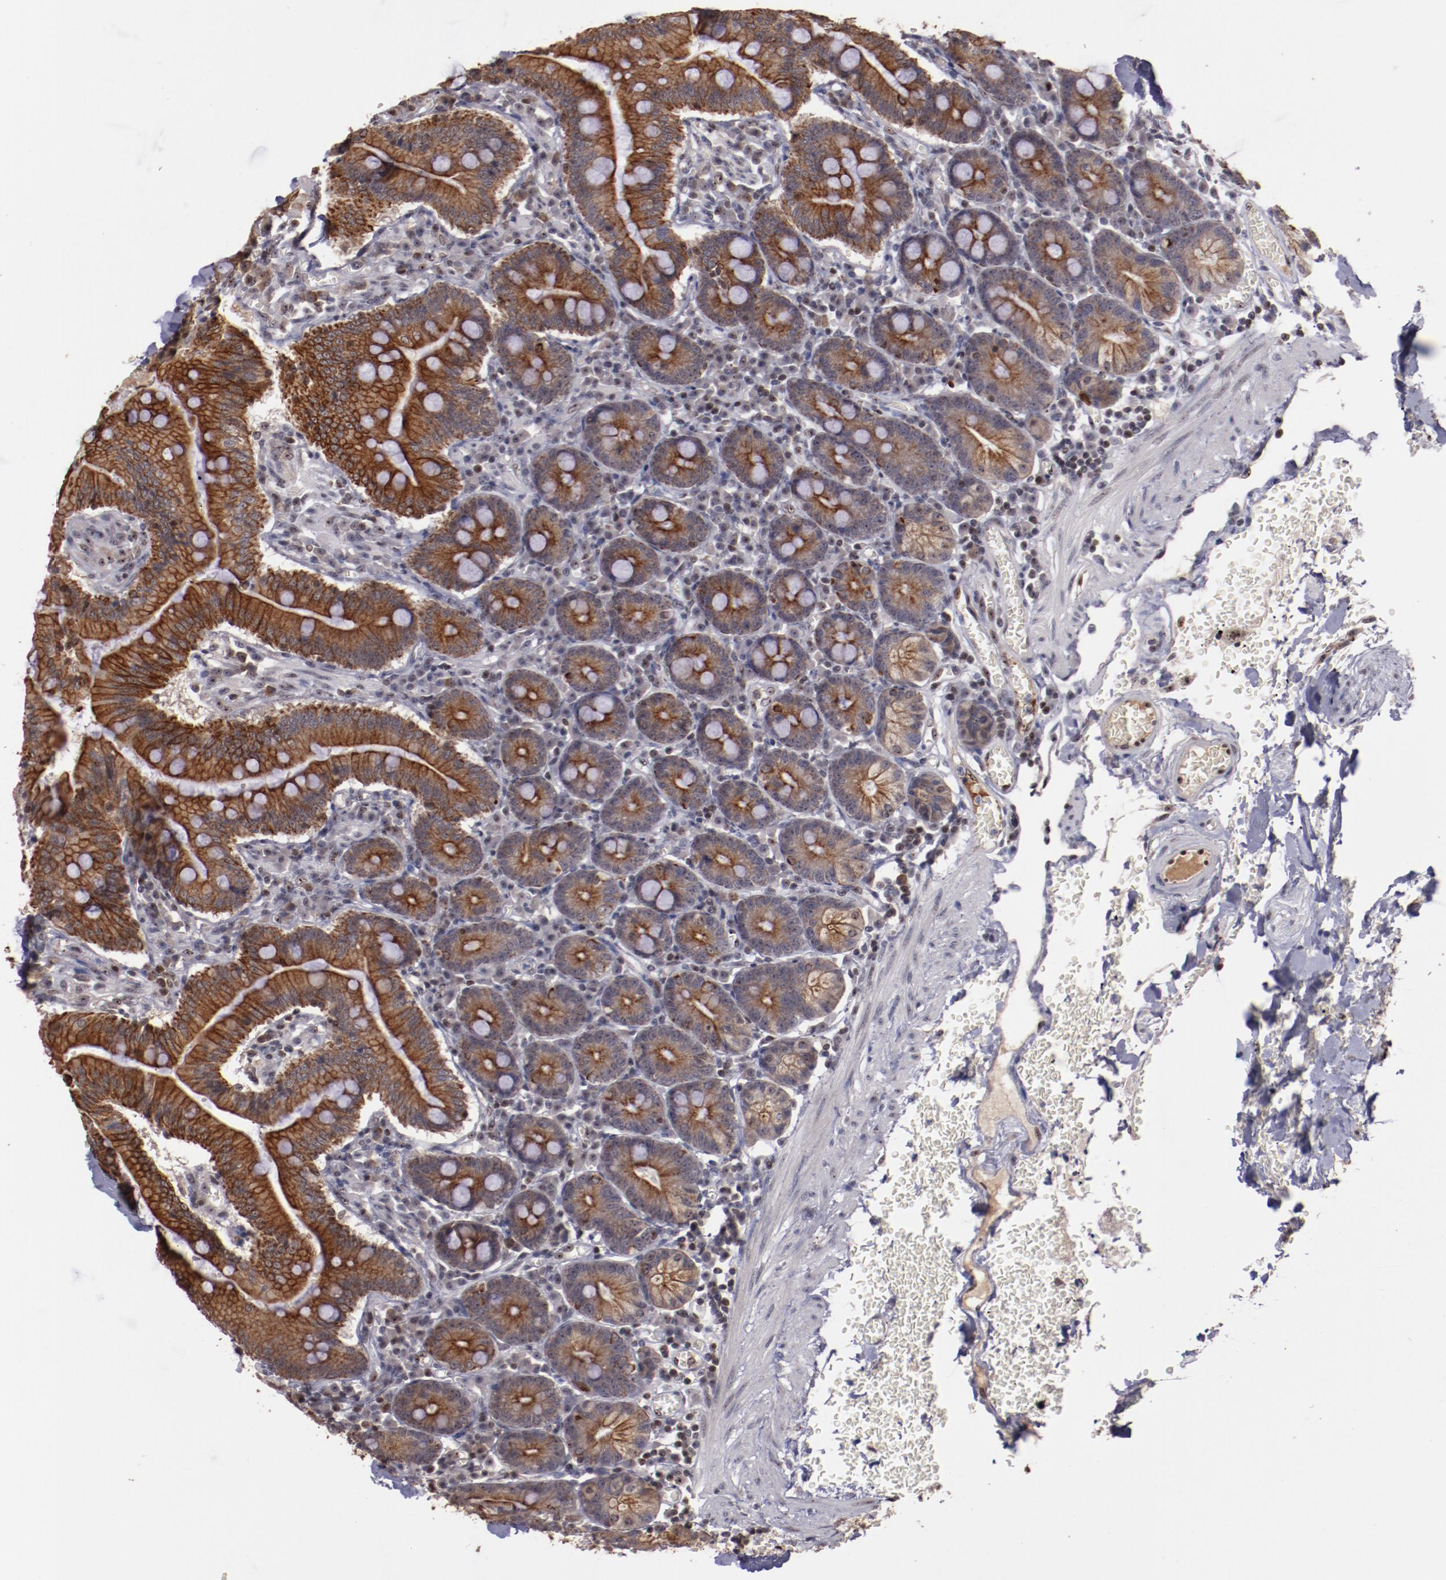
{"staining": {"intensity": "moderate", "quantity": ">75%", "location": "cytoplasmic/membranous,nuclear"}, "tissue": "small intestine", "cell_type": "Glandular cells", "image_type": "normal", "snomed": [{"axis": "morphology", "description": "Normal tissue, NOS"}, {"axis": "topography", "description": "Small intestine"}], "caption": "Protein staining of benign small intestine shows moderate cytoplasmic/membranous,nuclear expression in approximately >75% of glandular cells.", "gene": "DDX24", "patient": {"sex": "male", "age": 71}}